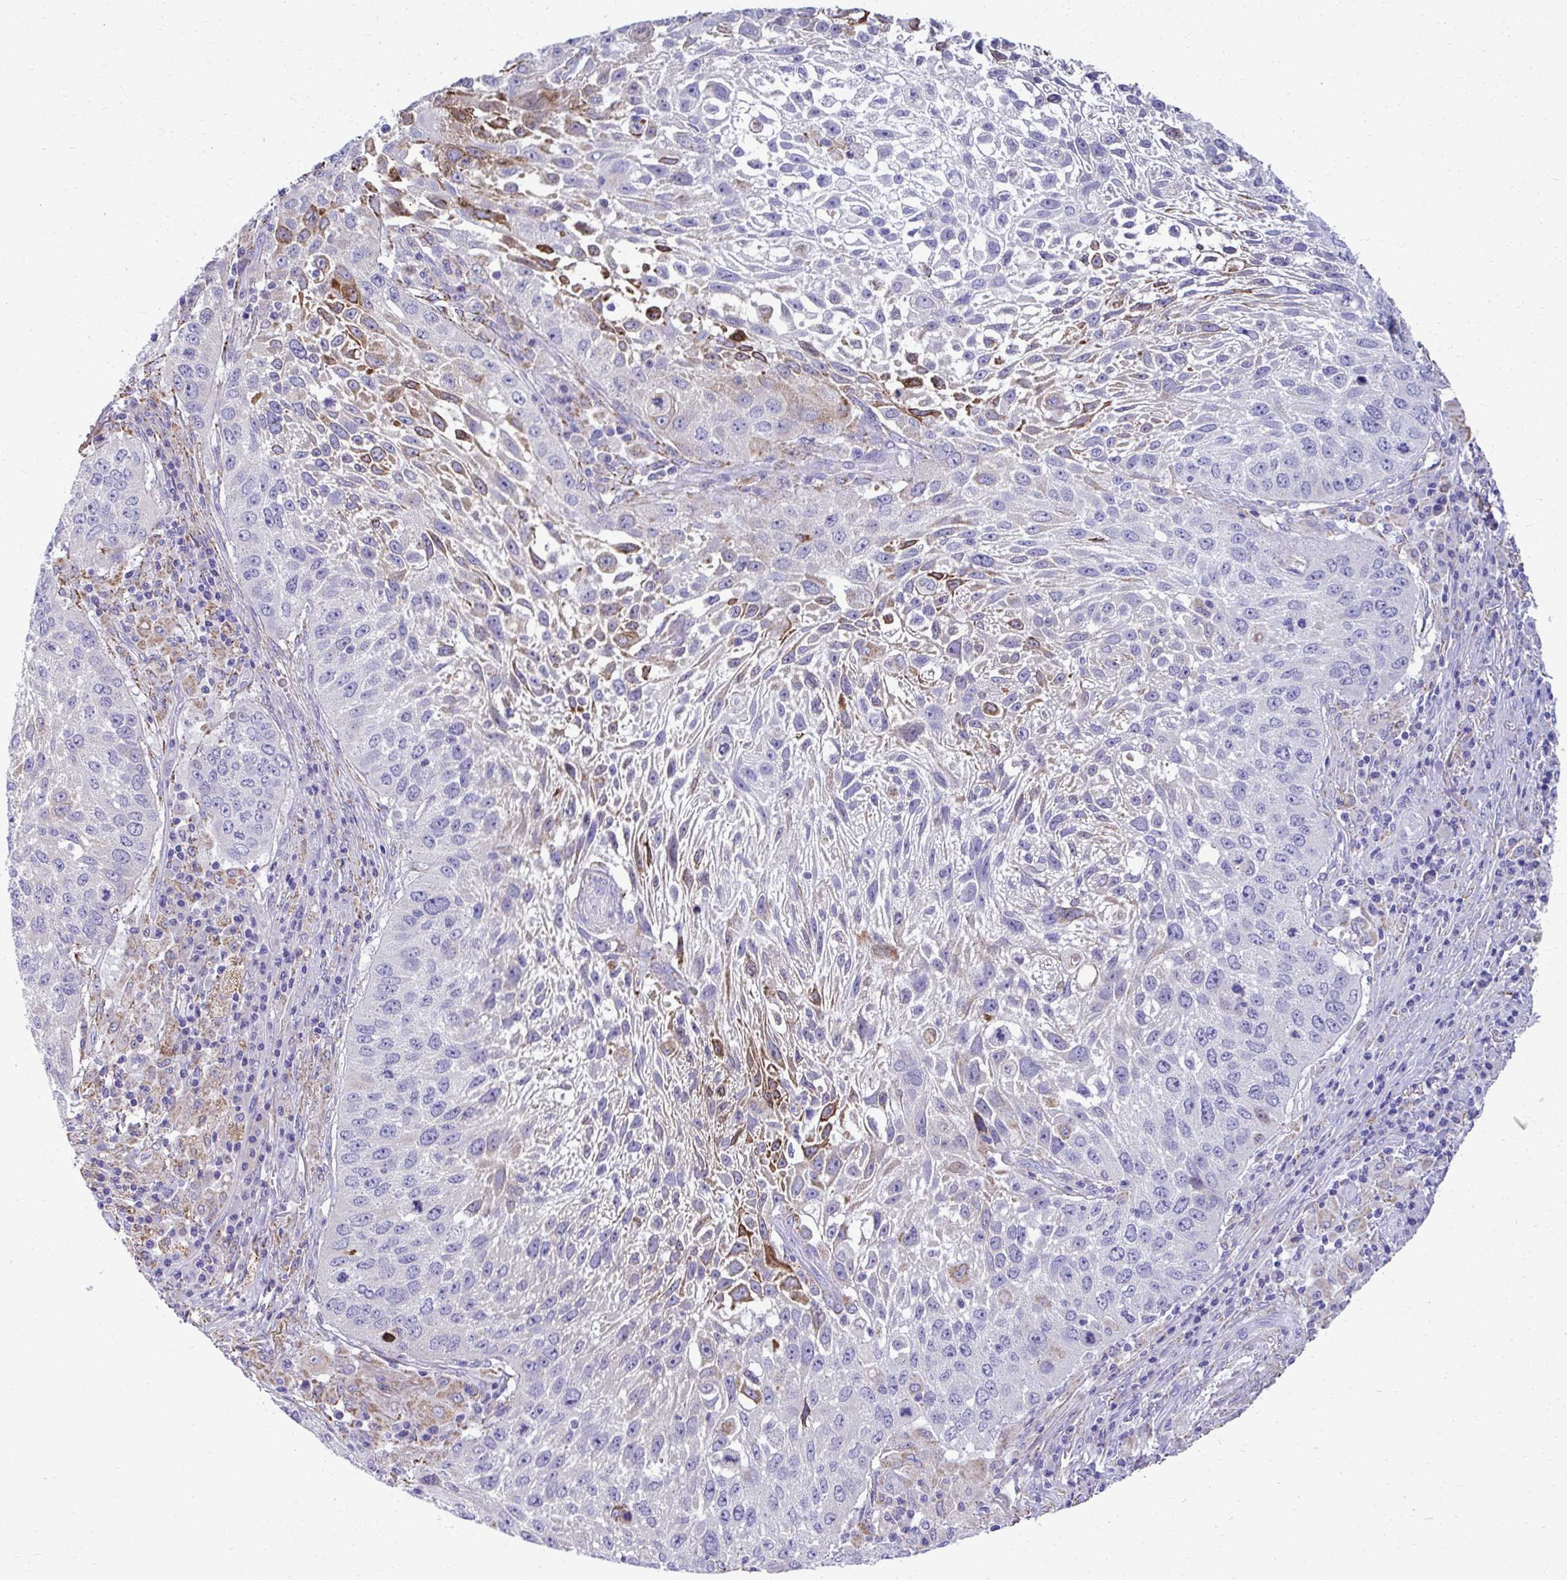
{"staining": {"intensity": "moderate", "quantity": "<25%", "location": "cytoplasmic/membranous"}, "tissue": "lung cancer", "cell_type": "Tumor cells", "image_type": "cancer", "snomed": [{"axis": "morphology", "description": "Normal morphology"}, {"axis": "morphology", "description": "Squamous cell carcinoma, NOS"}, {"axis": "topography", "description": "Lymph node"}, {"axis": "topography", "description": "Lung"}], "caption": "Moderate cytoplasmic/membranous staining for a protein is identified in approximately <25% of tumor cells of lung squamous cell carcinoma using immunohistochemistry (IHC).", "gene": "AIG1", "patient": {"sex": "male", "age": 67}}